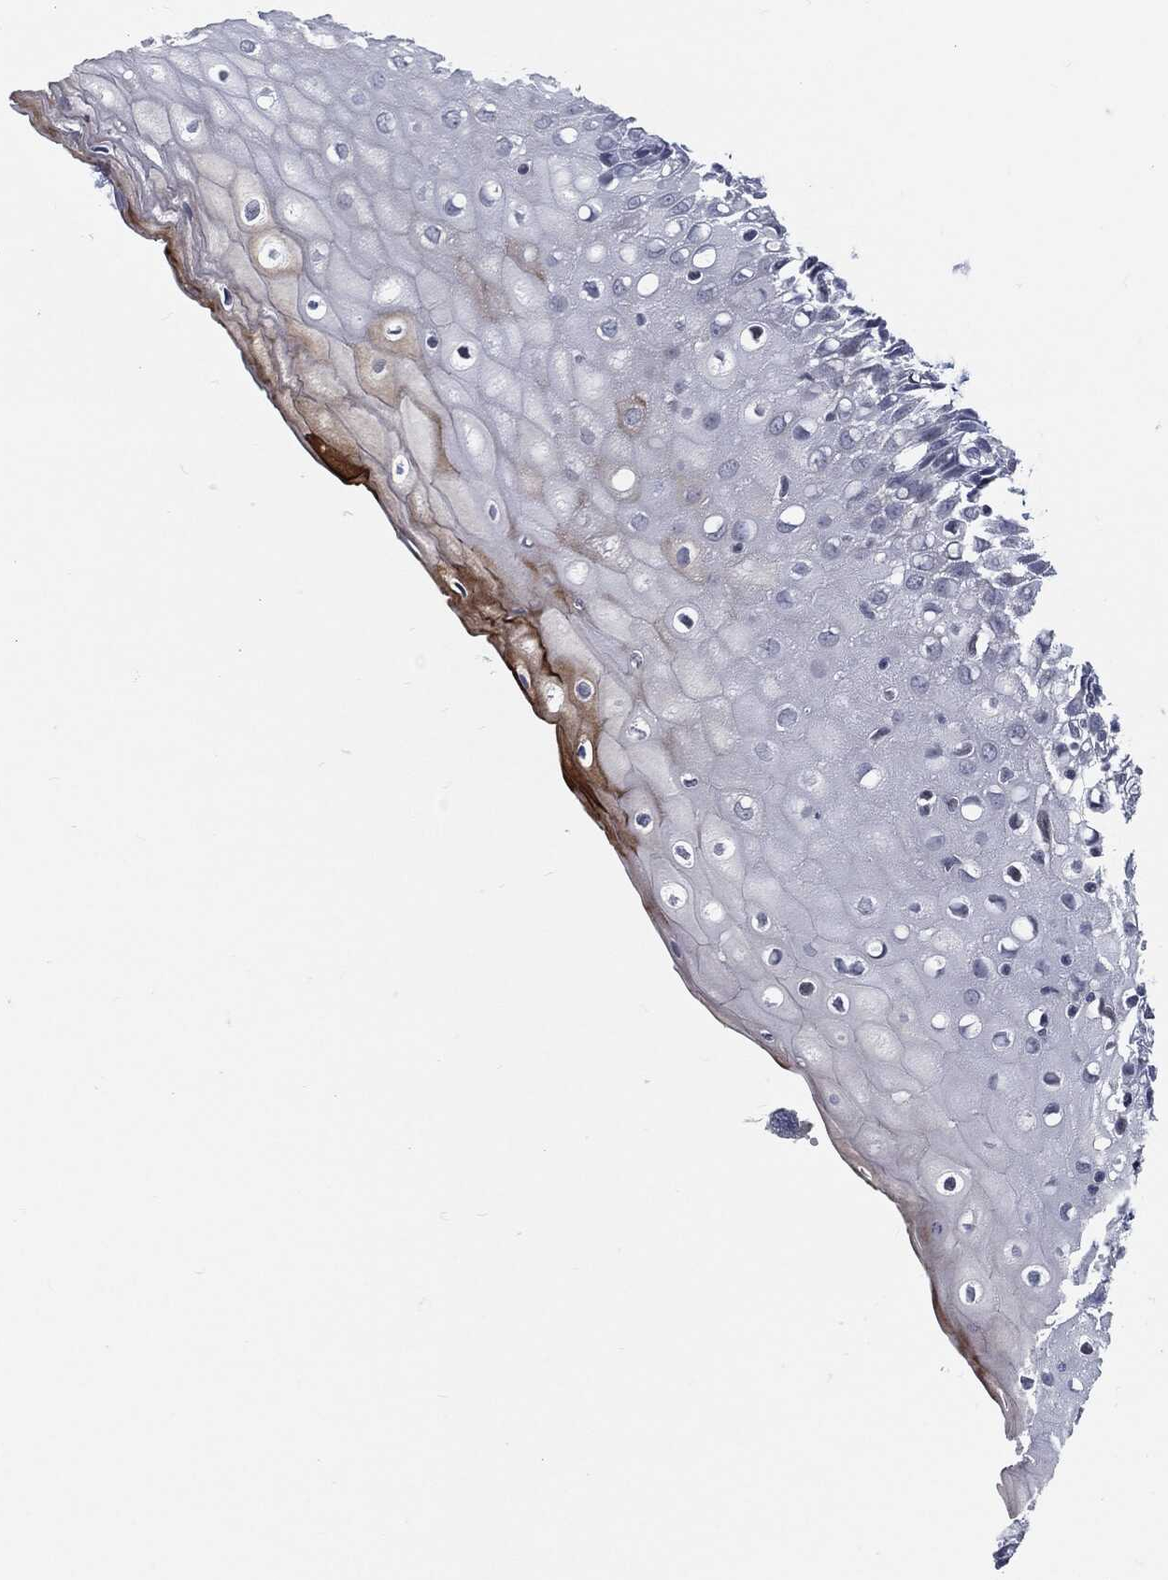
{"staining": {"intensity": "strong", "quantity": ">75%", "location": "cytoplasmic/membranous"}, "tissue": "cervix", "cell_type": "Glandular cells", "image_type": "normal", "snomed": [{"axis": "morphology", "description": "Normal tissue, NOS"}, {"axis": "topography", "description": "Cervix"}], "caption": "Protein expression analysis of benign human cervix reveals strong cytoplasmic/membranous positivity in about >75% of glandular cells.", "gene": "PROM1", "patient": {"sex": "female", "age": 37}}